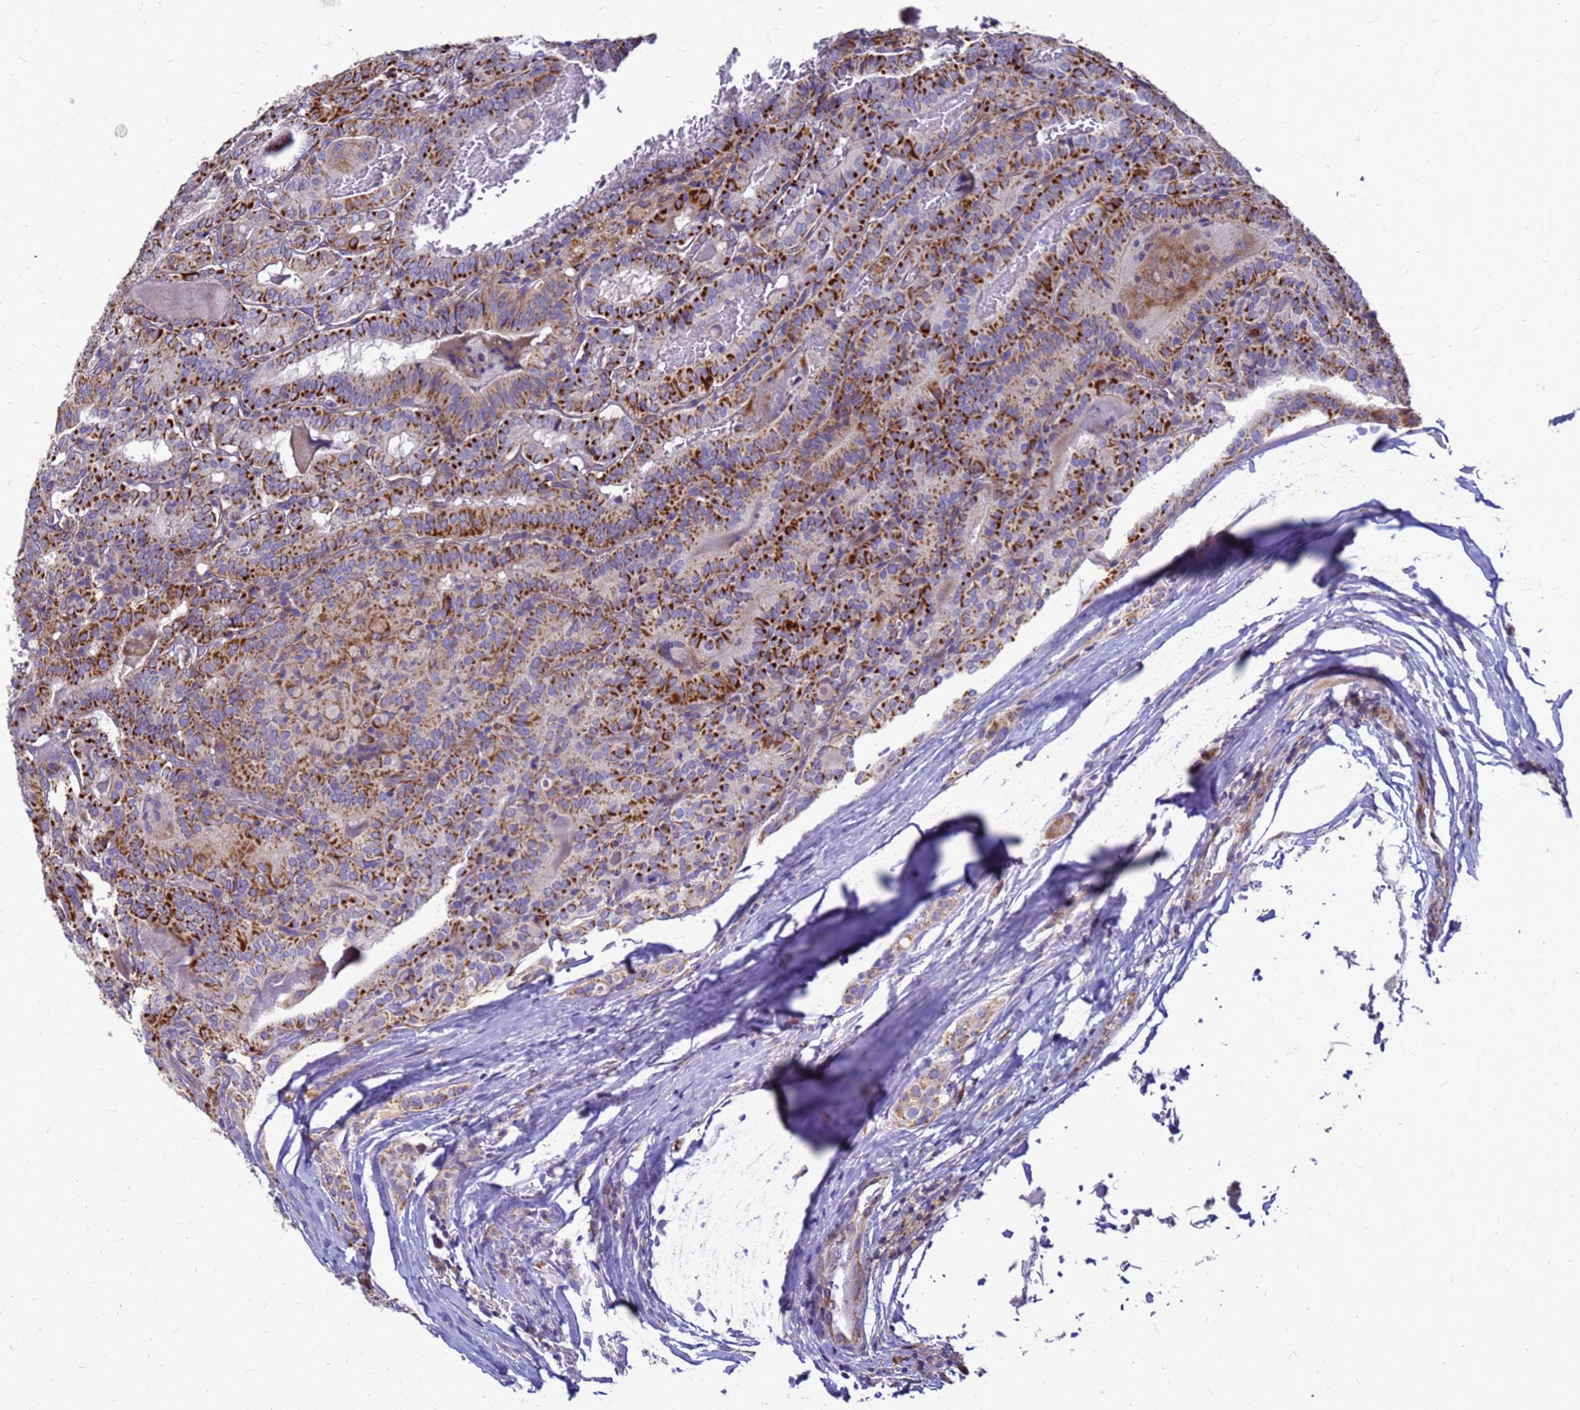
{"staining": {"intensity": "moderate", "quantity": ">75%", "location": "cytoplasmic/membranous"}, "tissue": "thyroid cancer", "cell_type": "Tumor cells", "image_type": "cancer", "snomed": [{"axis": "morphology", "description": "Papillary adenocarcinoma, NOS"}, {"axis": "topography", "description": "Thyroid gland"}], "caption": "The image displays a brown stain indicating the presence of a protein in the cytoplasmic/membranous of tumor cells in thyroid papillary adenocarcinoma. Using DAB (3,3'-diaminobenzidine) (brown) and hematoxylin (blue) stains, captured at high magnification using brightfield microscopy.", "gene": "CMC4", "patient": {"sex": "female", "age": 72}}